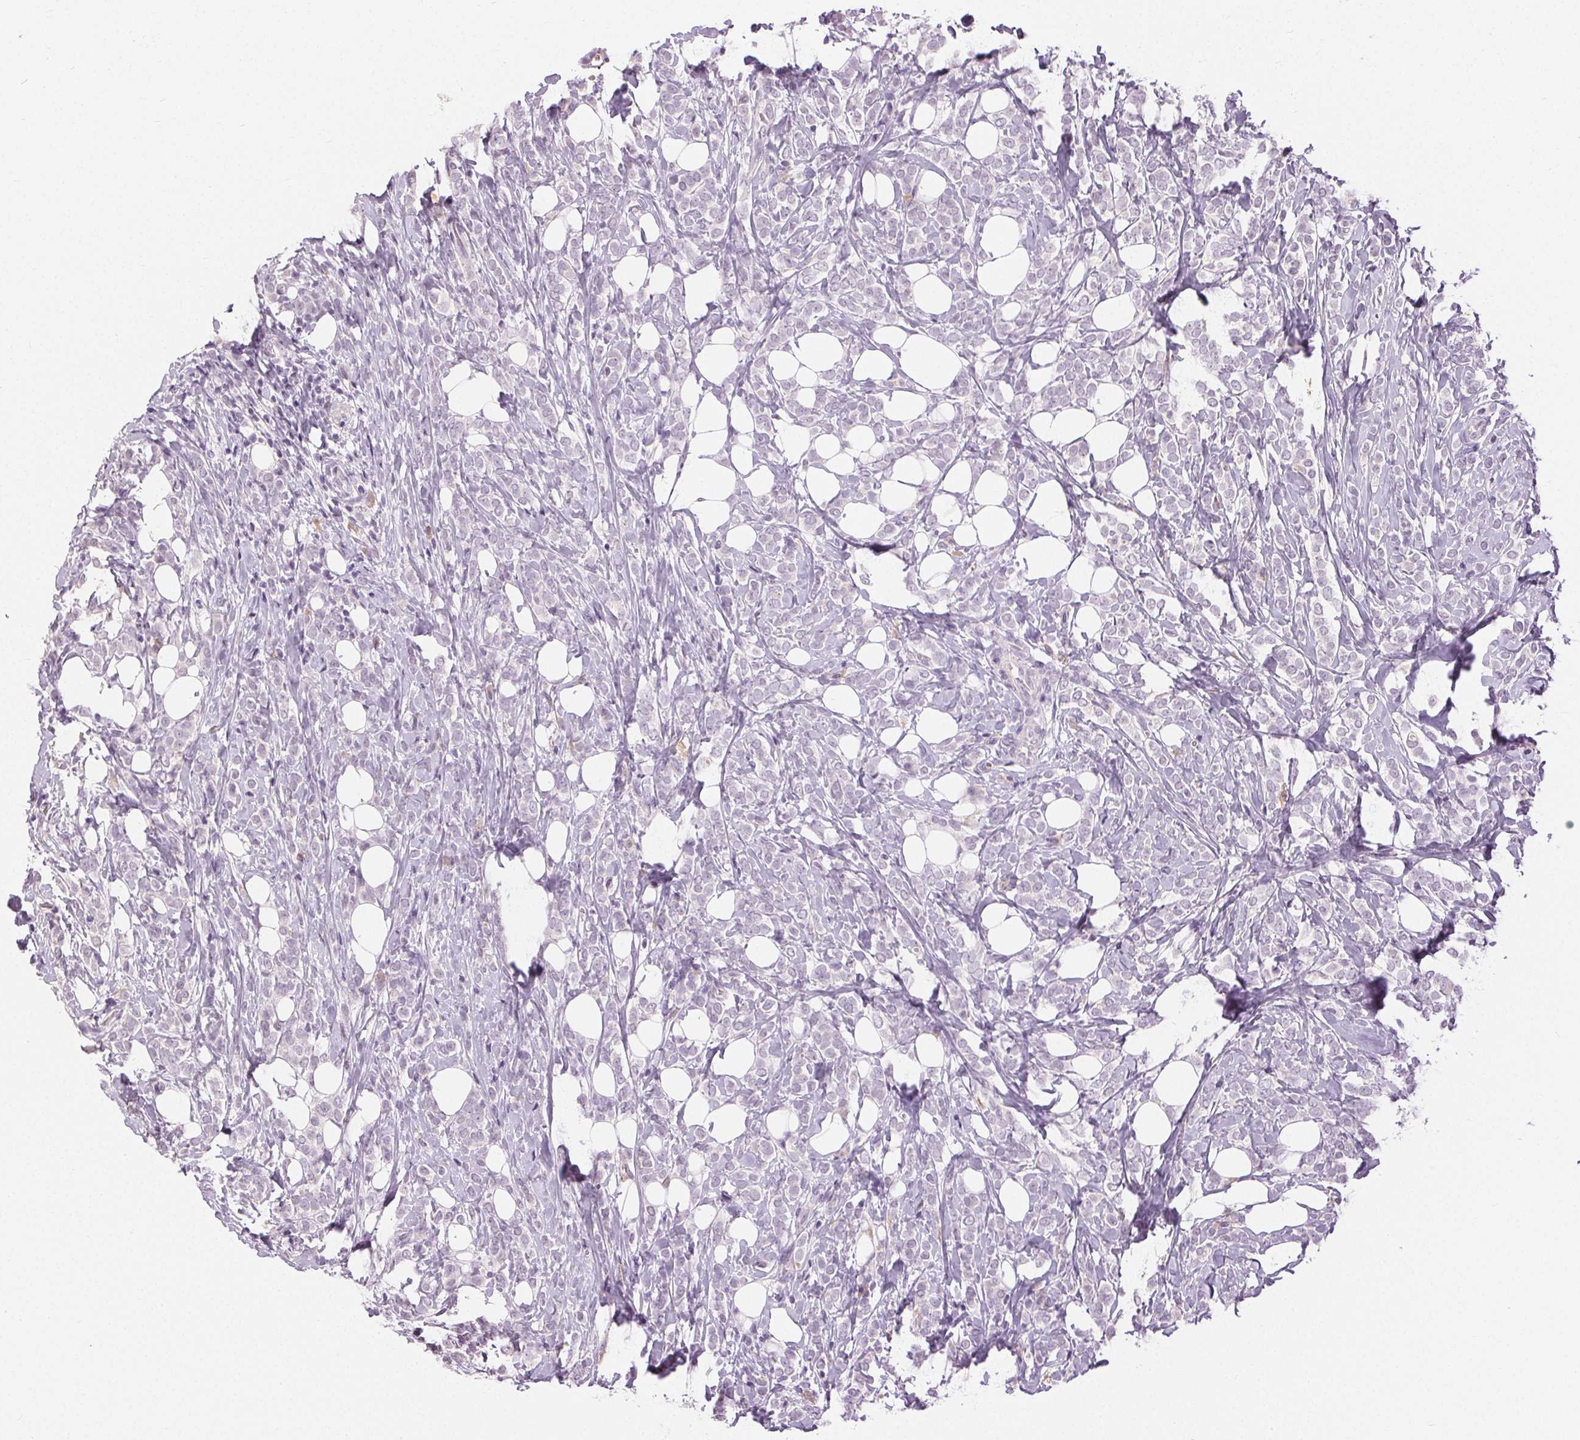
{"staining": {"intensity": "negative", "quantity": "none", "location": "none"}, "tissue": "breast cancer", "cell_type": "Tumor cells", "image_type": "cancer", "snomed": [{"axis": "morphology", "description": "Lobular carcinoma"}, {"axis": "topography", "description": "Breast"}], "caption": "Lobular carcinoma (breast) stained for a protein using immunohistochemistry reveals no positivity tumor cells.", "gene": "DSG3", "patient": {"sex": "female", "age": 49}}